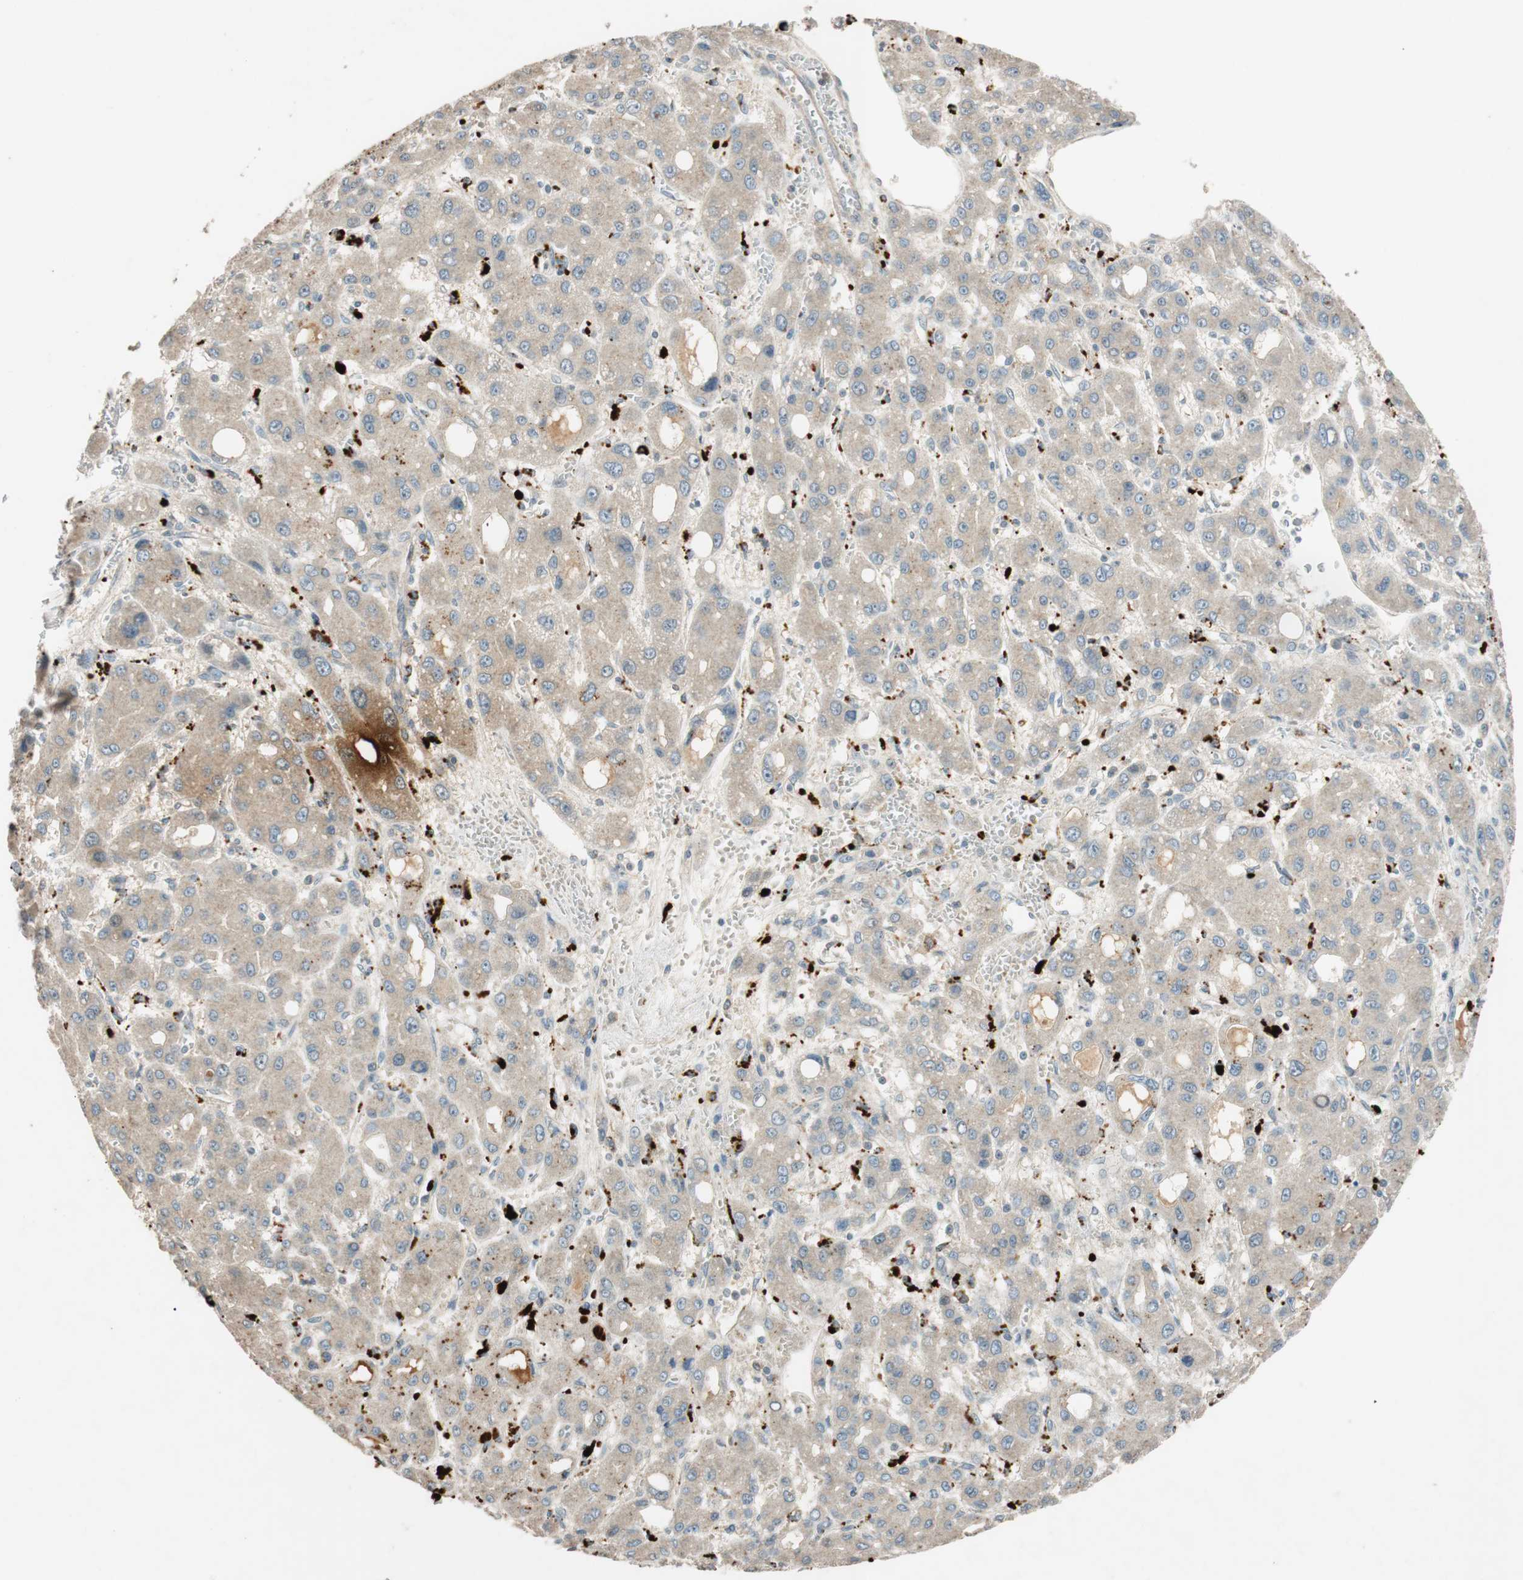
{"staining": {"intensity": "strong", "quantity": "<25%", "location": "cytoplasmic/membranous"}, "tissue": "liver cancer", "cell_type": "Tumor cells", "image_type": "cancer", "snomed": [{"axis": "morphology", "description": "Carcinoma, Hepatocellular, NOS"}, {"axis": "topography", "description": "Liver"}], "caption": "This is an image of immunohistochemistry staining of liver cancer, which shows strong staining in the cytoplasmic/membranous of tumor cells.", "gene": "GLB1", "patient": {"sex": "male", "age": 55}}